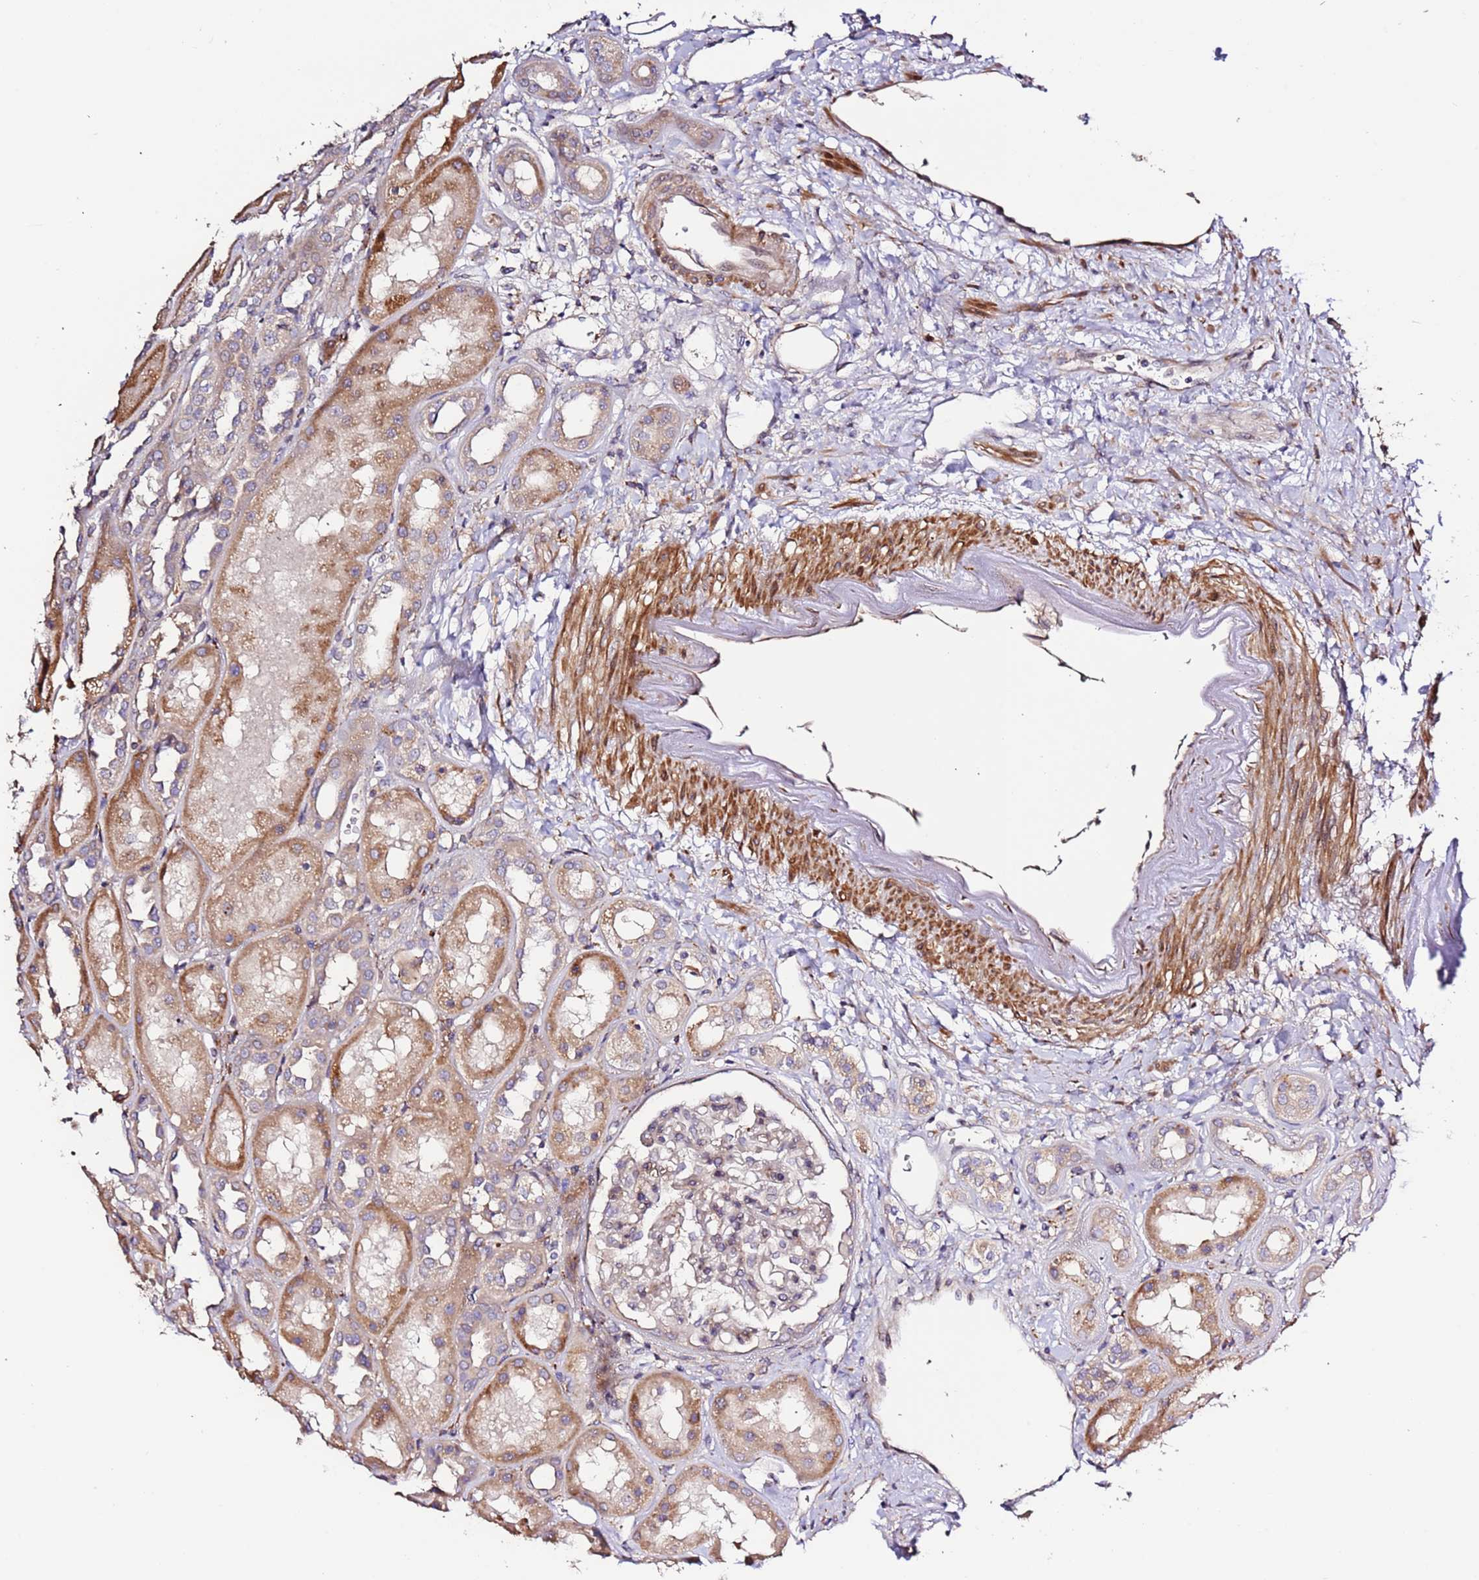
{"staining": {"intensity": "weak", "quantity": "25%-75%", "location": "cytoplasmic/membranous"}, "tissue": "kidney", "cell_type": "Cells in glomeruli", "image_type": "normal", "snomed": [{"axis": "morphology", "description": "Normal tissue, NOS"}, {"axis": "topography", "description": "Kidney"}], "caption": "Immunohistochemical staining of unremarkable kidney exhibits 25%-75% levels of weak cytoplasmic/membranous protein expression in approximately 25%-75% of cells in glomeruli.", "gene": "HSD17B7", "patient": {"sex": "male", "age": 70}}